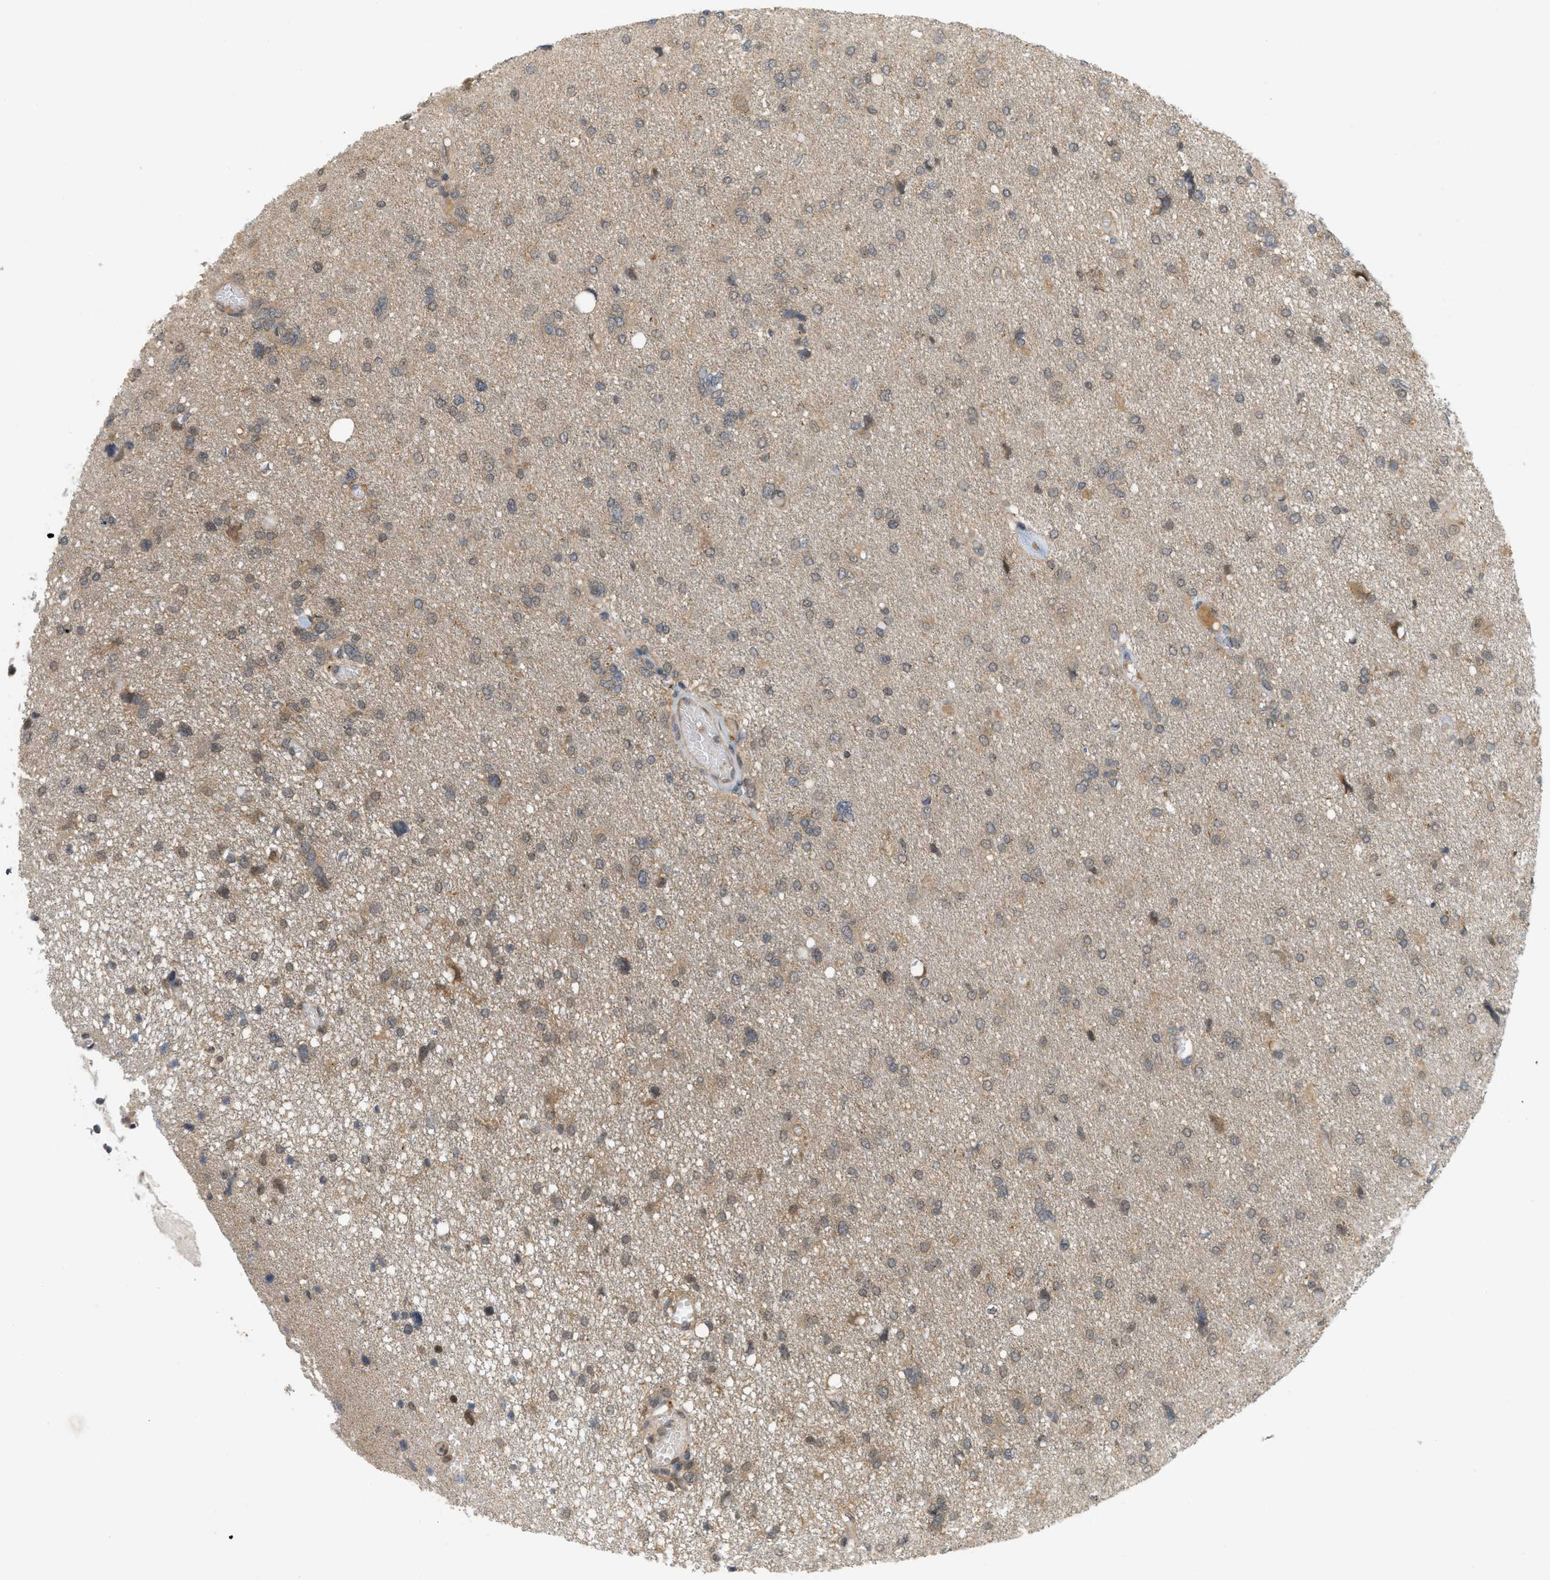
{"staining": {"intensity": "moderate", "quantity": "25%-75%", "location": "cytoplasmic/membranous"}, "tissue": "glioma", "cell_type": "Tumor cells", "image_type": "cancer", "snomed": [{"axis": "morphology", "description": "Glioma, malignant, High grade"}, {"axis": "topography", "description": "Brain"}], "caption": "This micrograph demonstrates glioma stained with immunohistochemistry (IHC) to label a protein in brown. The cytoplasmic/membranous of tumor cells show moderate positivity for the protein. Nuclei are counter-stained blue.", "gene": "PRKD1", "patient": {"sex": "female", "age": 59}}